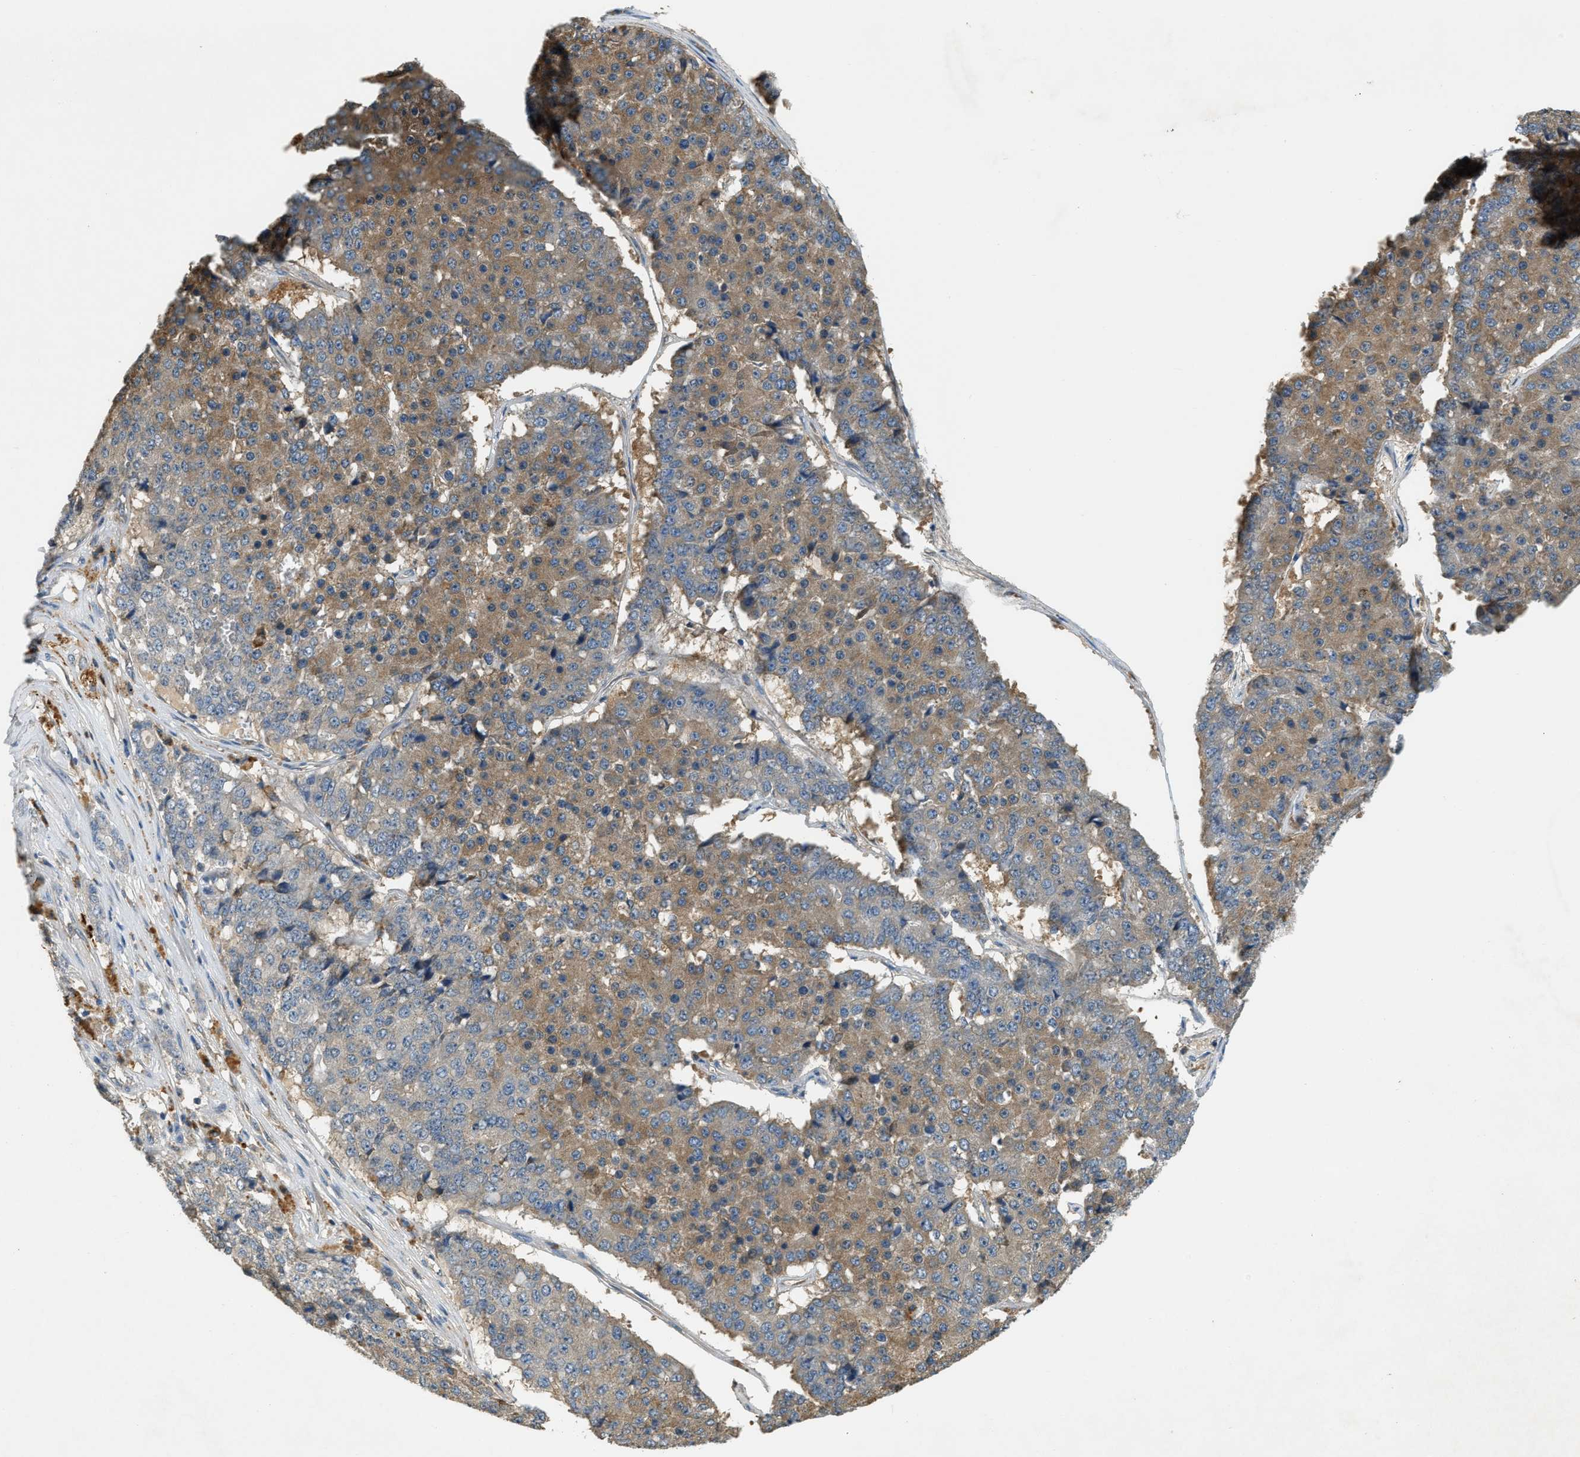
{"staining": {"intensity": "moderate", "quantity": ">75%", "location": "cytoplasmic/membranous"}, "tissue": "pancreatic cancer", "cell_type": "Tumor cells", "image_type": "cancer", "snomed": [{"axis": "morphology", "description": "Adenocarcinoma, NOS"}, {"axis": "topography", "description": "Pancreas"}], "caption": "Immunohistochemistry (DAB (3,3'-diaminobenzidine)) staining of adenocarcinoma (pancreatic) displays moderate cytoplasmic/membranous protein expression in approximately >75% of tumor cells. (Stains: DAB in brown, nuclei in blue, Microscopy: brightfield microscopy at high magnification).", "gene": "CFLAR", "patient": {"sex": "male", "age": 50}}